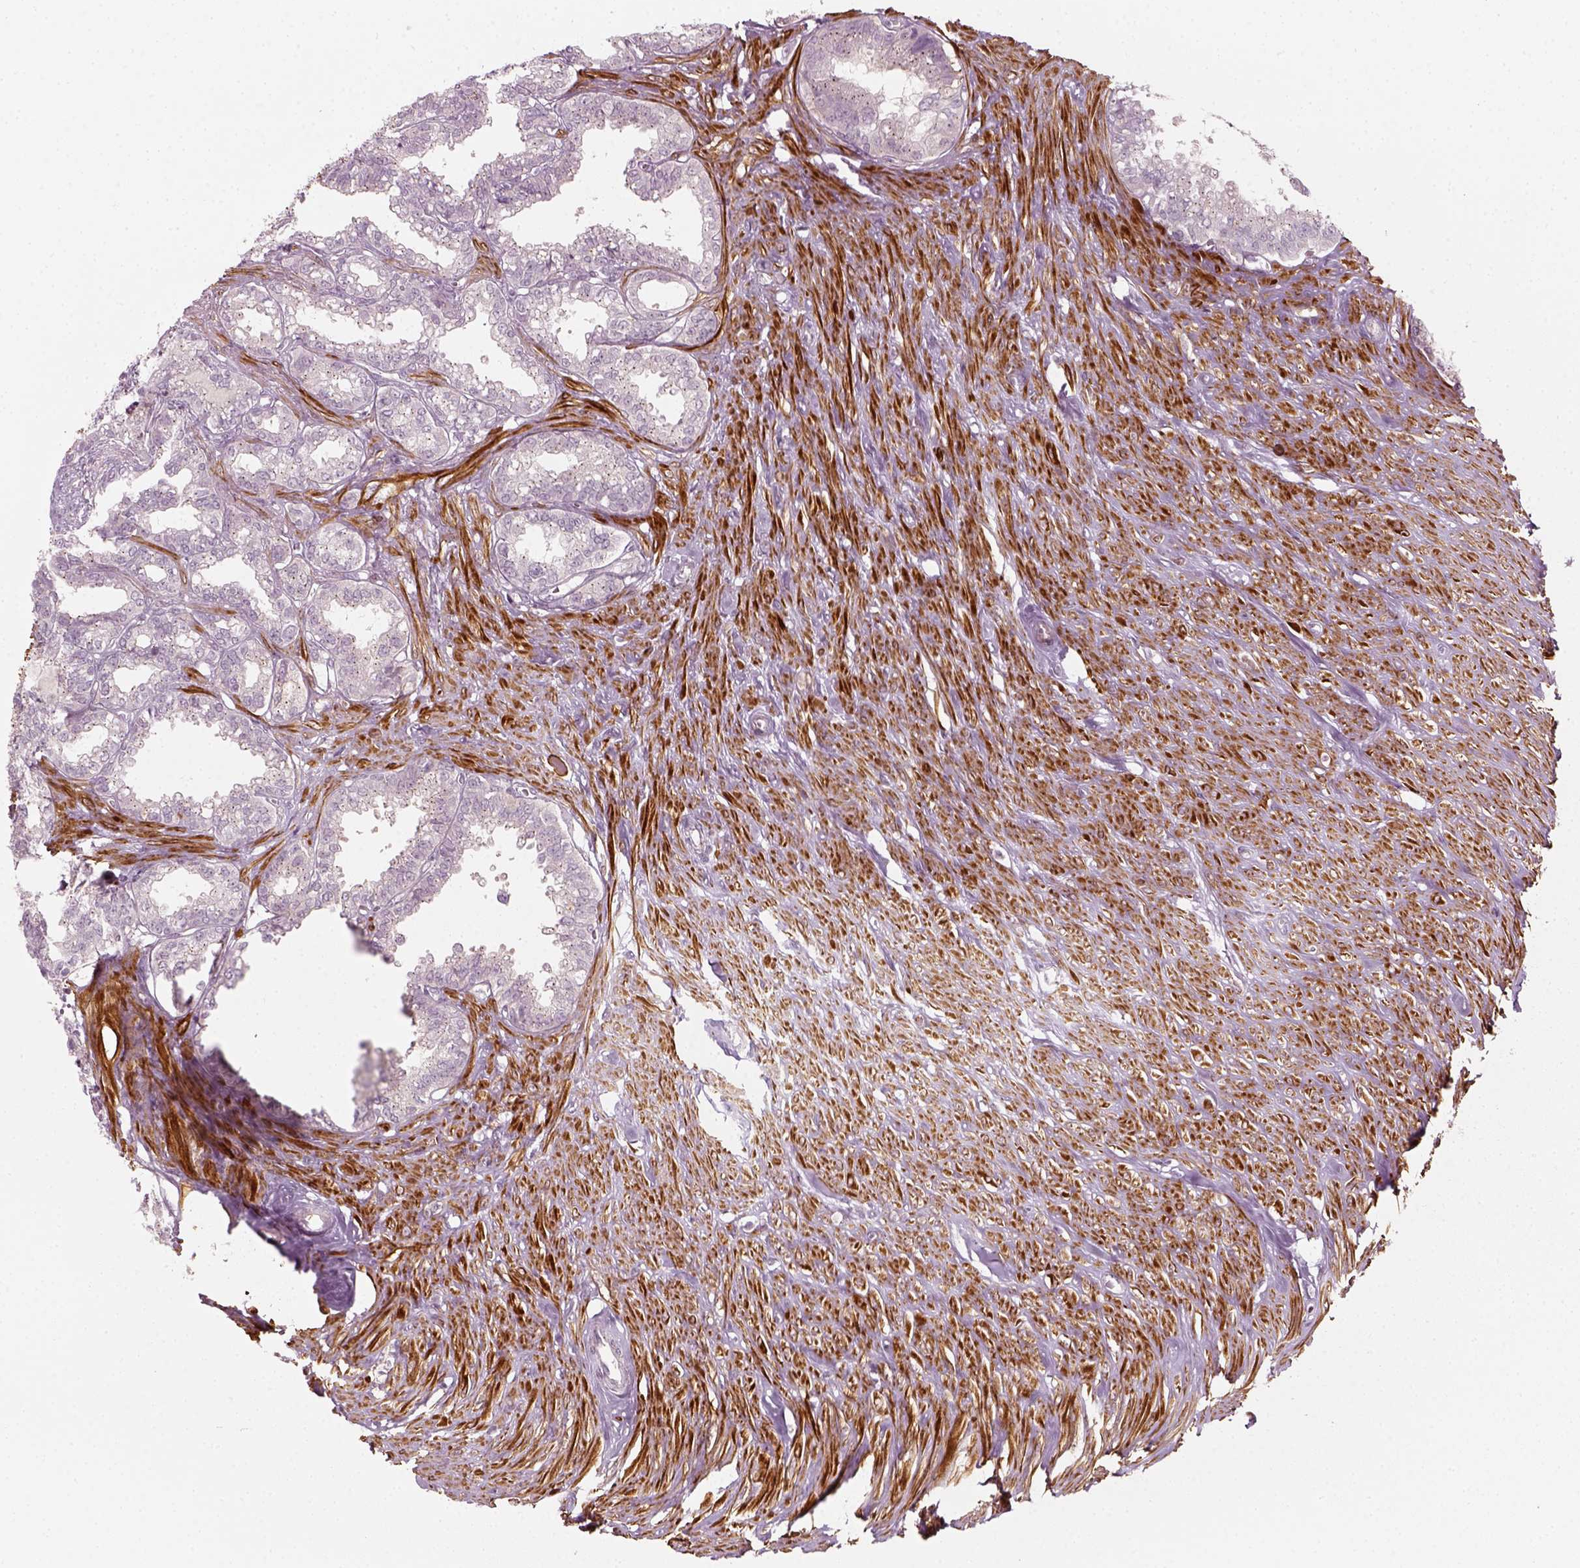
{"staining": {"intensity": "negative", "quantity": "none", "location": "none"}, "tissue": "seminal vesicle", "cell_type": "Glandular cells", "image_type": "normal", "snomed": [{"axis": "morphology", "description": "Normal tissue, NOS"}, {"axis": "morphology", "description": "Urothelial carcinoma, NOS"}, {"axis": "topography", "description": "Urinary bladder"}, {"axis": "topography", "description": "Seminal veicle"}], "caption": "Photomicrograph shows no significant protein staining in glandular cells of benign seminal vesicle. (Stains: DAB (3,3'-diaminobenzidine) IHC with hematoxylin counter stain, Microscopy: brightfield microscopy at high magnification).", "gene": "MLIP", "patient": {"sex": "male", "age": 76}}